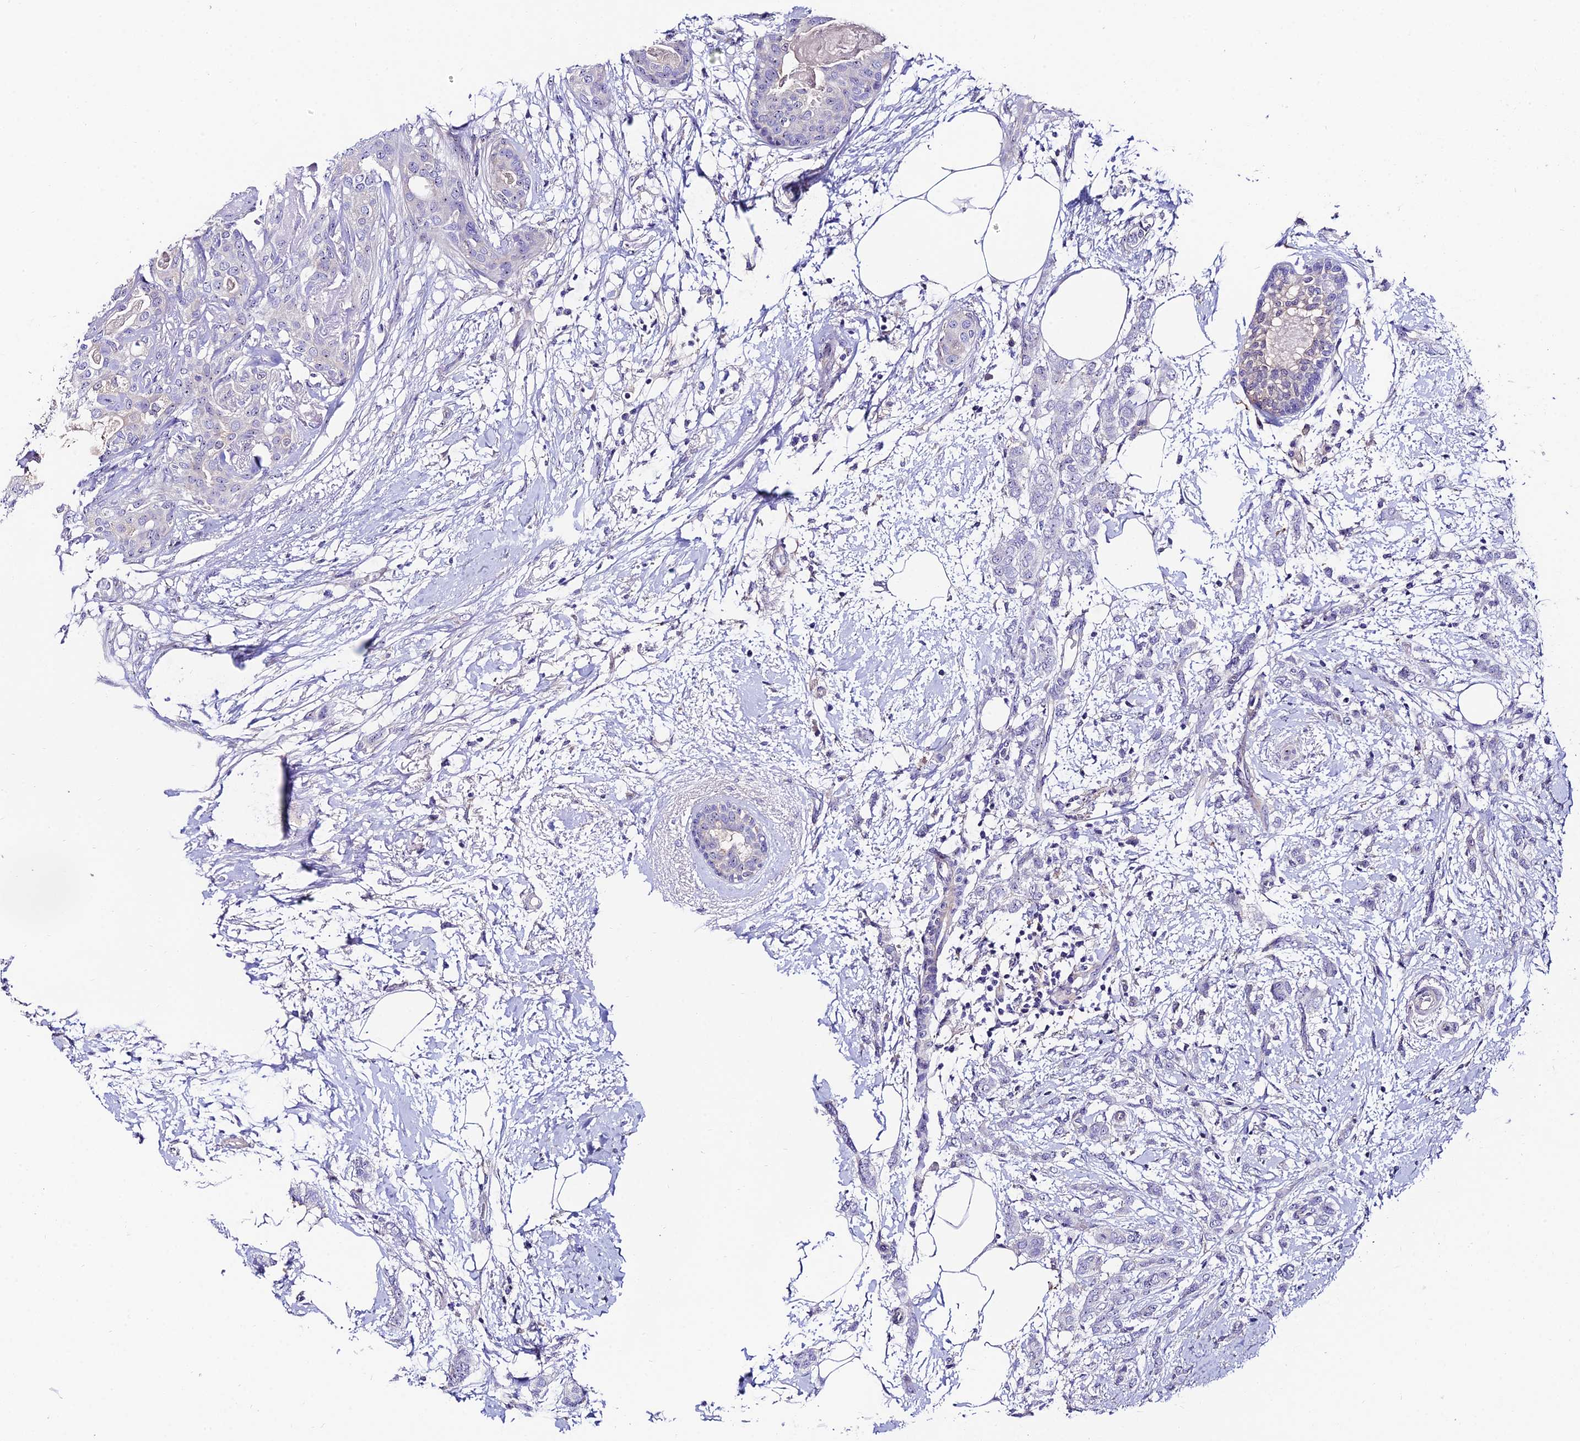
{"staining": {"intensity": "negative", "quantity": "none", "location": "none"}, "tissue": "breast cancer", "cell_type": "Tumor cells", "image_type": "cancer", "snomed": [{"axis": "morphology", "description": "Duct carcinoma"}, {"axis": "topography", "description": "Breast"}], "caption": "DAB (3,3'-diaminobenzidine) immunohistochemical staining of human breast cancer (invasive ductal carcinoma) displays no significant positivity in tumor cells.", "gene": "DUSP29", "patient": {"sex": "female", "age": 72}}